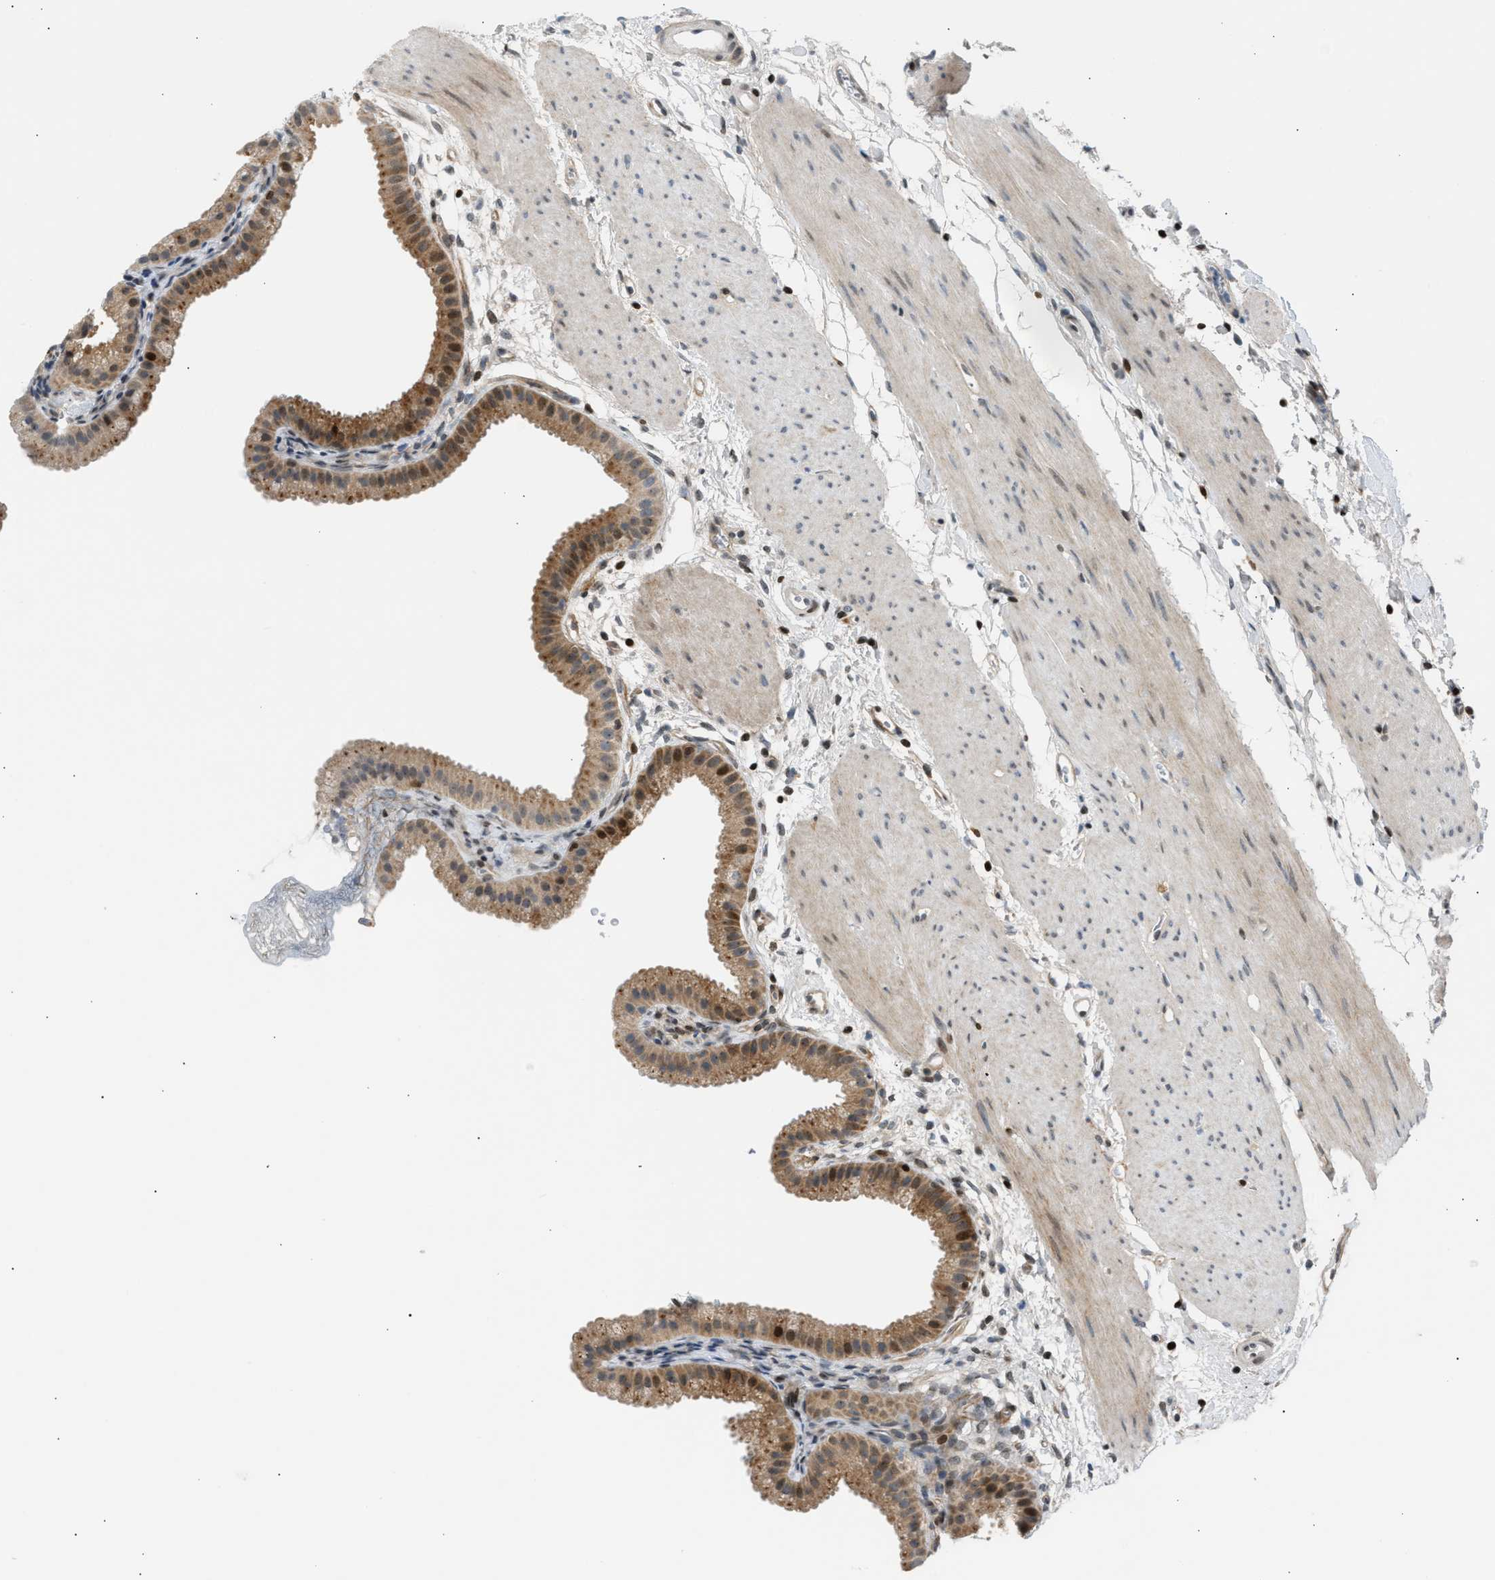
{"staining": {"intensity": "moderate", "quantity": ">75%", "location": "cytoplasmic/membranous,nuclear"}, "tissue": "gallbladder", "cell_type": "Glandular cells", "image_type": "normal", "snomed": [{"axis": "morphology", "description": "Normal tissue, NOS"}, {"axis": "topography", "description": "Gallbladder"}], "caption": "Human gallbladder stained with a brown dye demonstrates moderate cytoplasmic/membranous,nuclear positive staining in approximately >75% of glandular cells.", "gene": "NPS", "patient": {"sex": "female", "age": 64}}